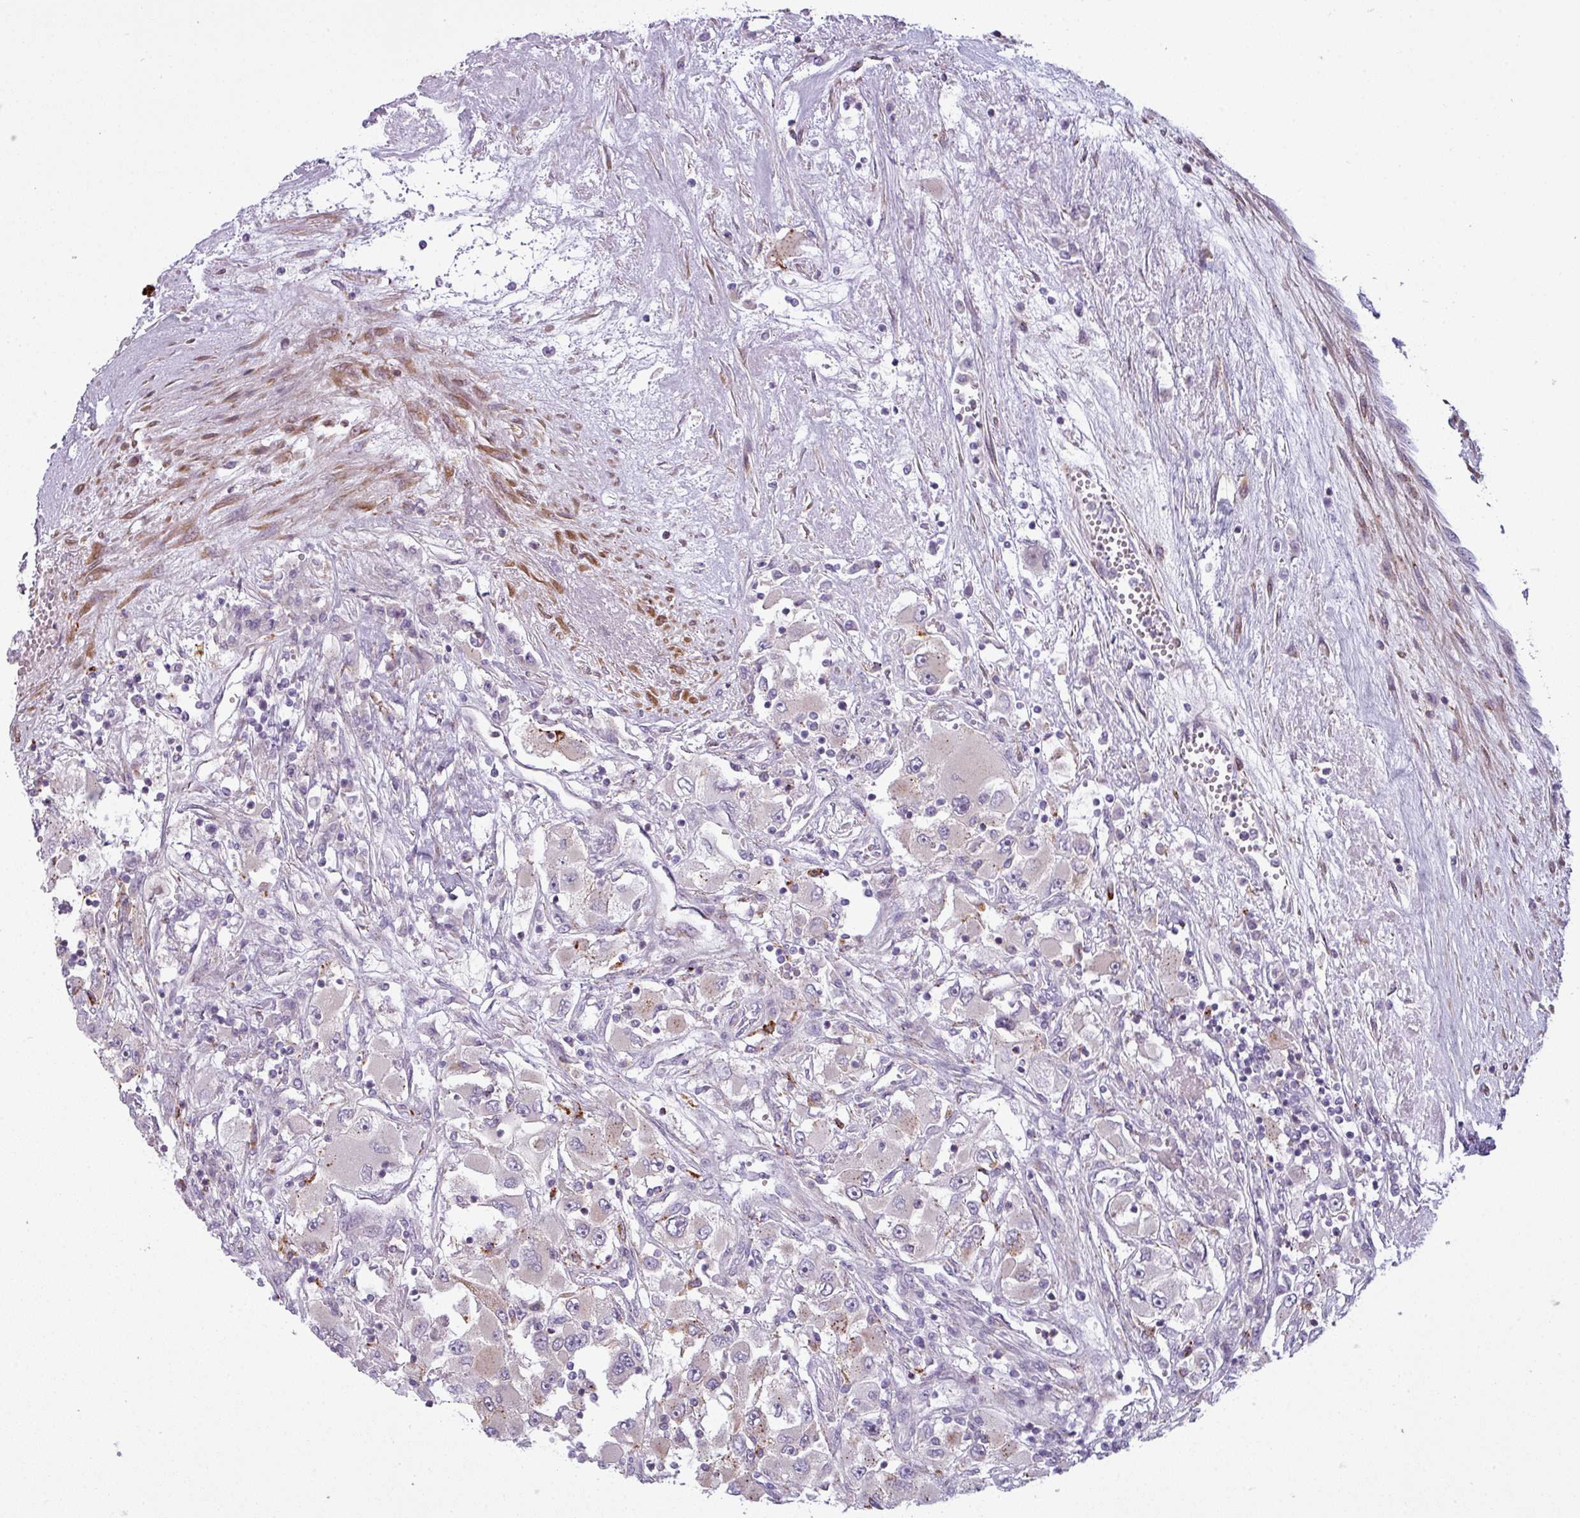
{"staining": {"intensity": "moderate", "quantity": "<25%", "location": "cytoplasmic/membranous"}, "tissue": "renal cancer", "cell_type": "Tumor cells", "image_type": "cancer", "snomed": [{"axis": "morphology", "description": "Adenocarcinoma, NOS"}, {"axis": "topography", "description": "Kidney"}], "caption": "Approximately <25% of tumor cells in human adenocarcinoma (renal) demonstrate moderate cytoplasmic/membranous protein positivity as visualized by brown immunohistochemical staining.", "gene": "MAP7D2", "patient": {"sex": "female", "age": 52}}